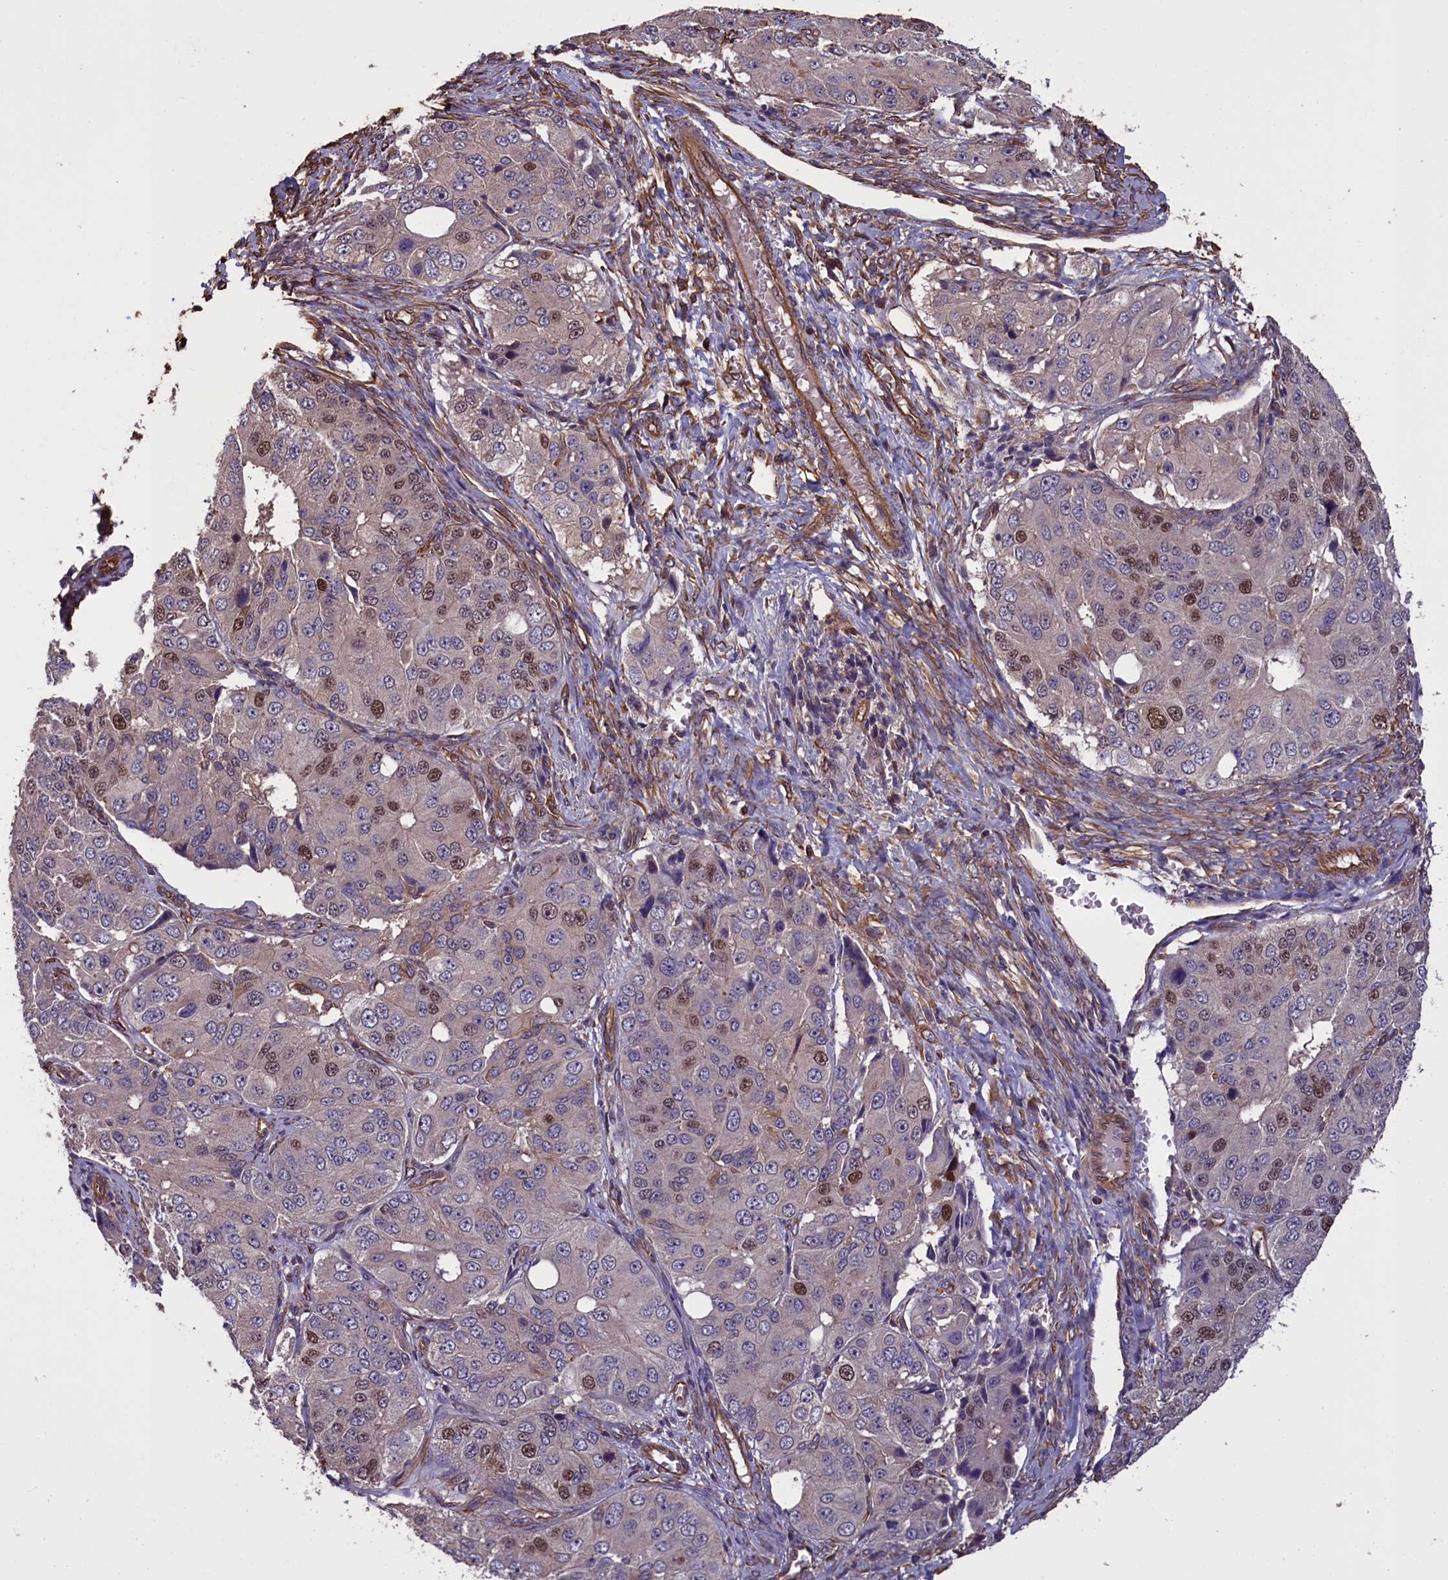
{"staining": {"intensity": "moderate", "quantity": "<25%", "location": "nuclear"}, "tissue": "ovarian cancer", "cell_type": "Tumor cells", "image_type": "cancer", "snomed": [{"axis": "morphology", "description": "Carcinoma, endometroid"}, {"axis": "topography", "description": "Ovary"}], "caption": "Immunohistochemistry (IHC) of ovarian cancer (endometroid carcinoma) shows low levels of moderate nuclear staining in about <25% of tumor cells. (IHC, brightfield microscopy, high magnification).", "gene": "DAPK3", "patient": {"sex": "female", "age": 51}}